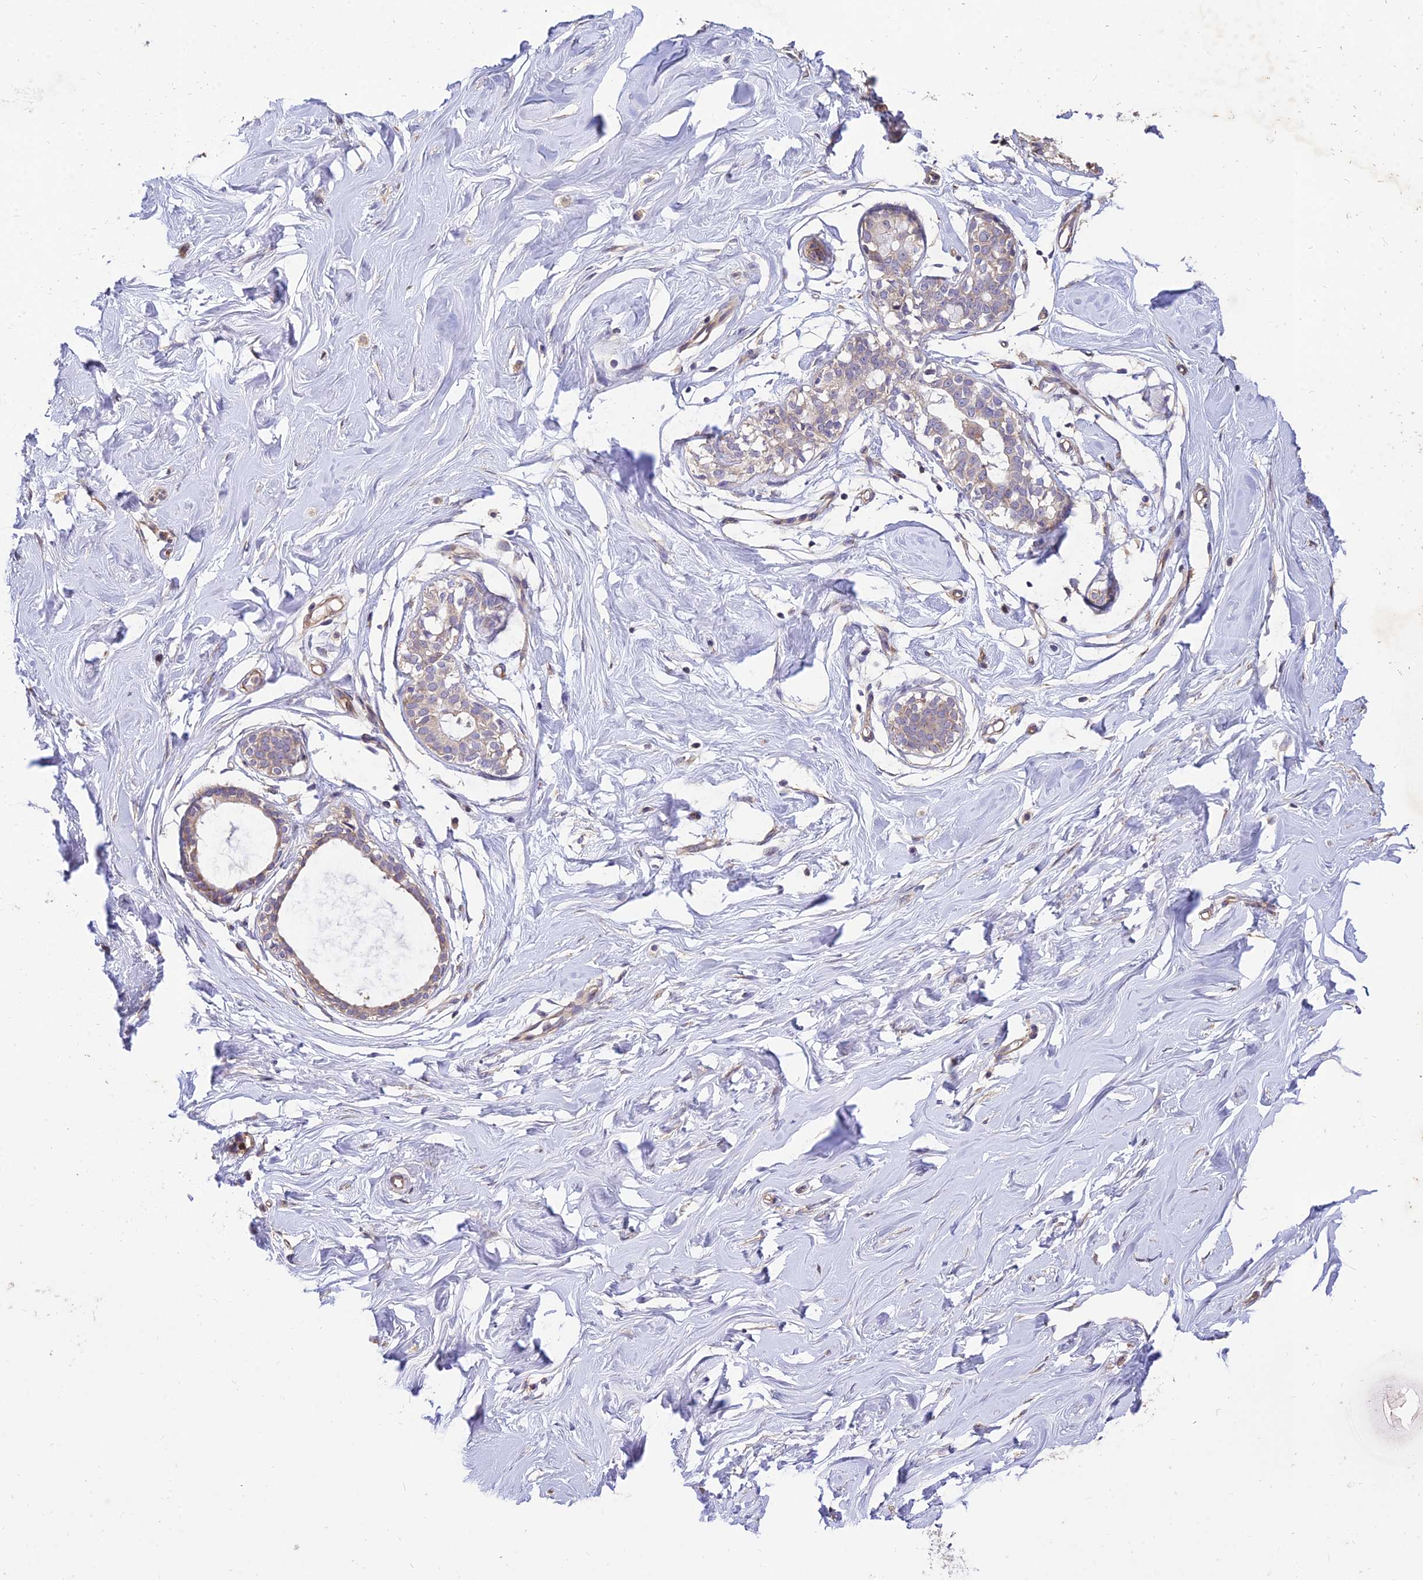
{"staining": {"intensity": "weak", "quantity": ">75%", "location": "cytoplasmic/membranous"}, "tissue": "breast", "cell_type": "Adipocytes", "image_type": "normal", "snomed": [{"axis": "morphology", "description": "Normal tissue, NOS"}, {"axis": "morphology", "description": "Adenoma, NOS"}, {"axis": "topography", "description": "Breast"}], "caption": "An immunohistochemistry micrograph of unremarkable tissue is shown. Protein staining in brown highlights weak cytoplasmic/membranous positivity in breast within adipocytes. Using DAB (brown) and hematoxylin (blue) stains, captured at high magnification using brightfield microscopy.", "gene": "ARL8A", "patient": {"sex": "female", "age": 23}}